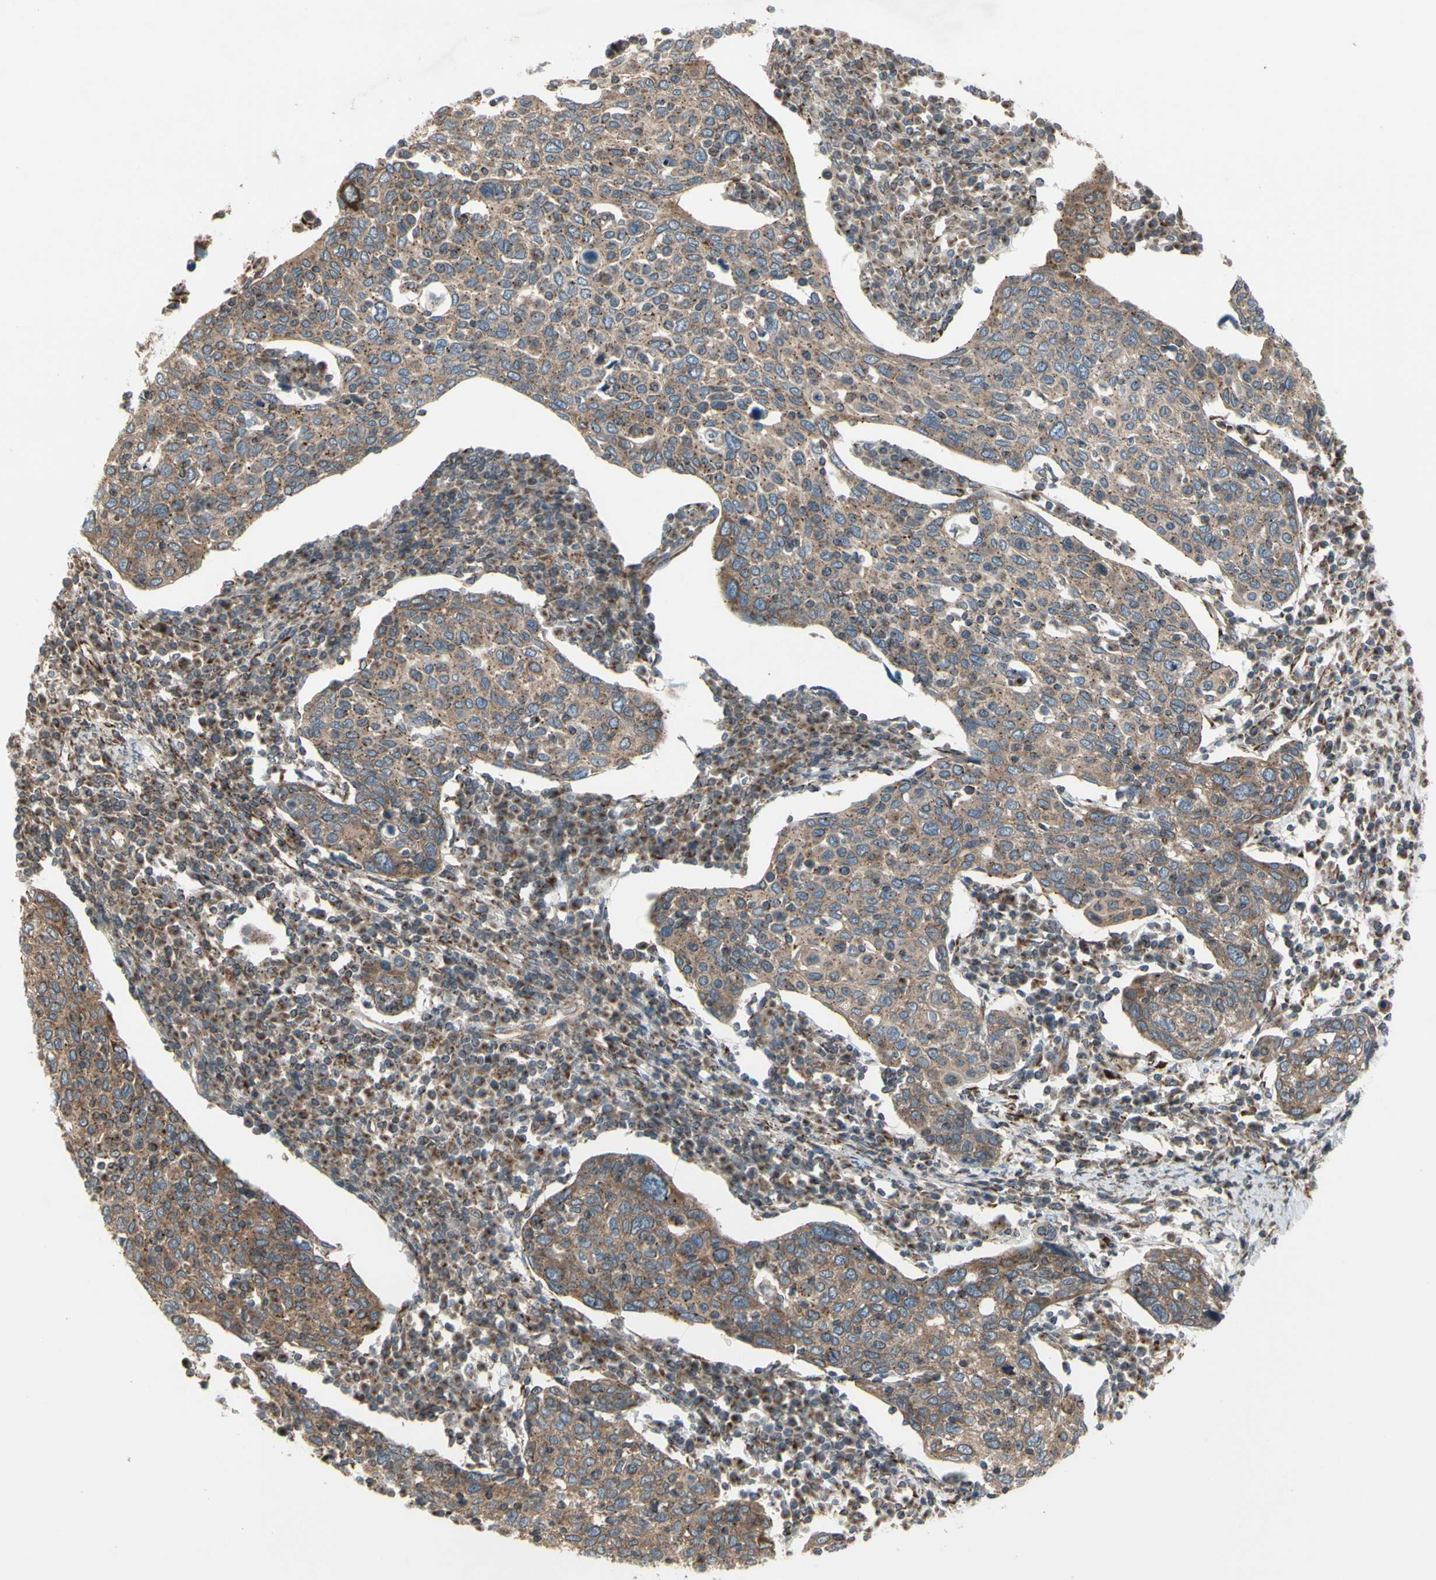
{"staining": {"intensity": "moderate", "quantity": ">75%", "location": "cytoplasmic/membranous"}, "tissue": "cervical cancer", "cell_type": "Tumor cells", "image_type": "cancer", "snomed": [{"axis": "morphology", "description": "Squamous cell carcinoma, NOS"}, {"axis": "topography", "description": "Cervix"}], "caption": "Cervical squamous cell carcinoma stained with a protein marker reveals moderate staining in tumor cells.", "gene": "SLC39A9", "patient": {"sex": "female", "age": 40}}